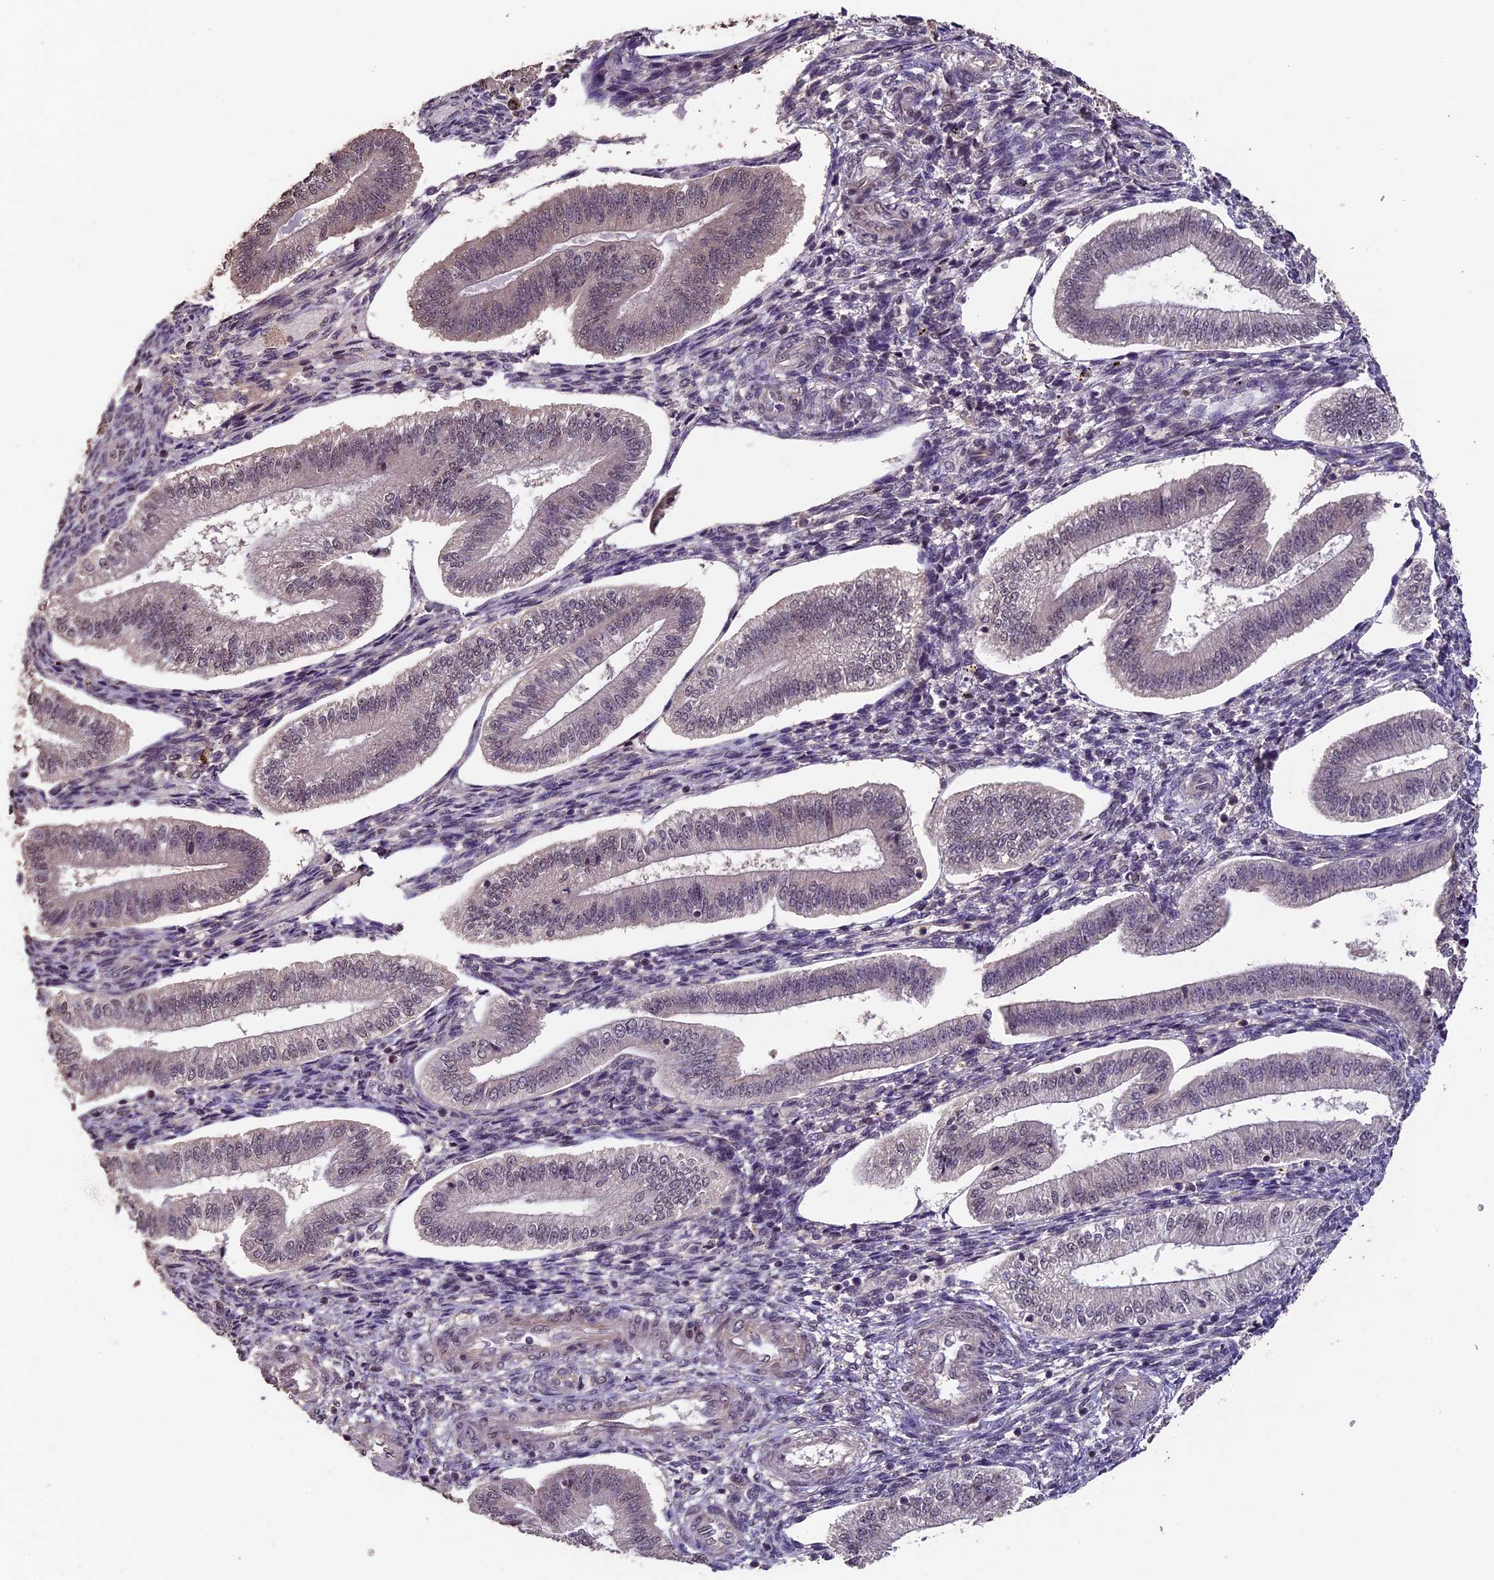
{"staining": {"intensity": "weak", "quantity": "<25%", "location": "cytoplasmic/membranous"}, "tissue": "endometrium", "cell_type": "Cells in endometrial stroma", "image_type": "normal", "snomed": [{"axis": "morphology", "description": "Normal tissue, NOS"}, {"axis": "topography", "description": "Endometrium"}], "caption": "Endometrium was stained to show a protein in brown. There is no significant expression in cells in endometrial stroma. (Stains: DAB IHC with hematoxylin counter stain, Microscopy: brightfield microscopy at high magnification).", "gene": "GNB5", "patient": {"sex": "female", "age": 34}}